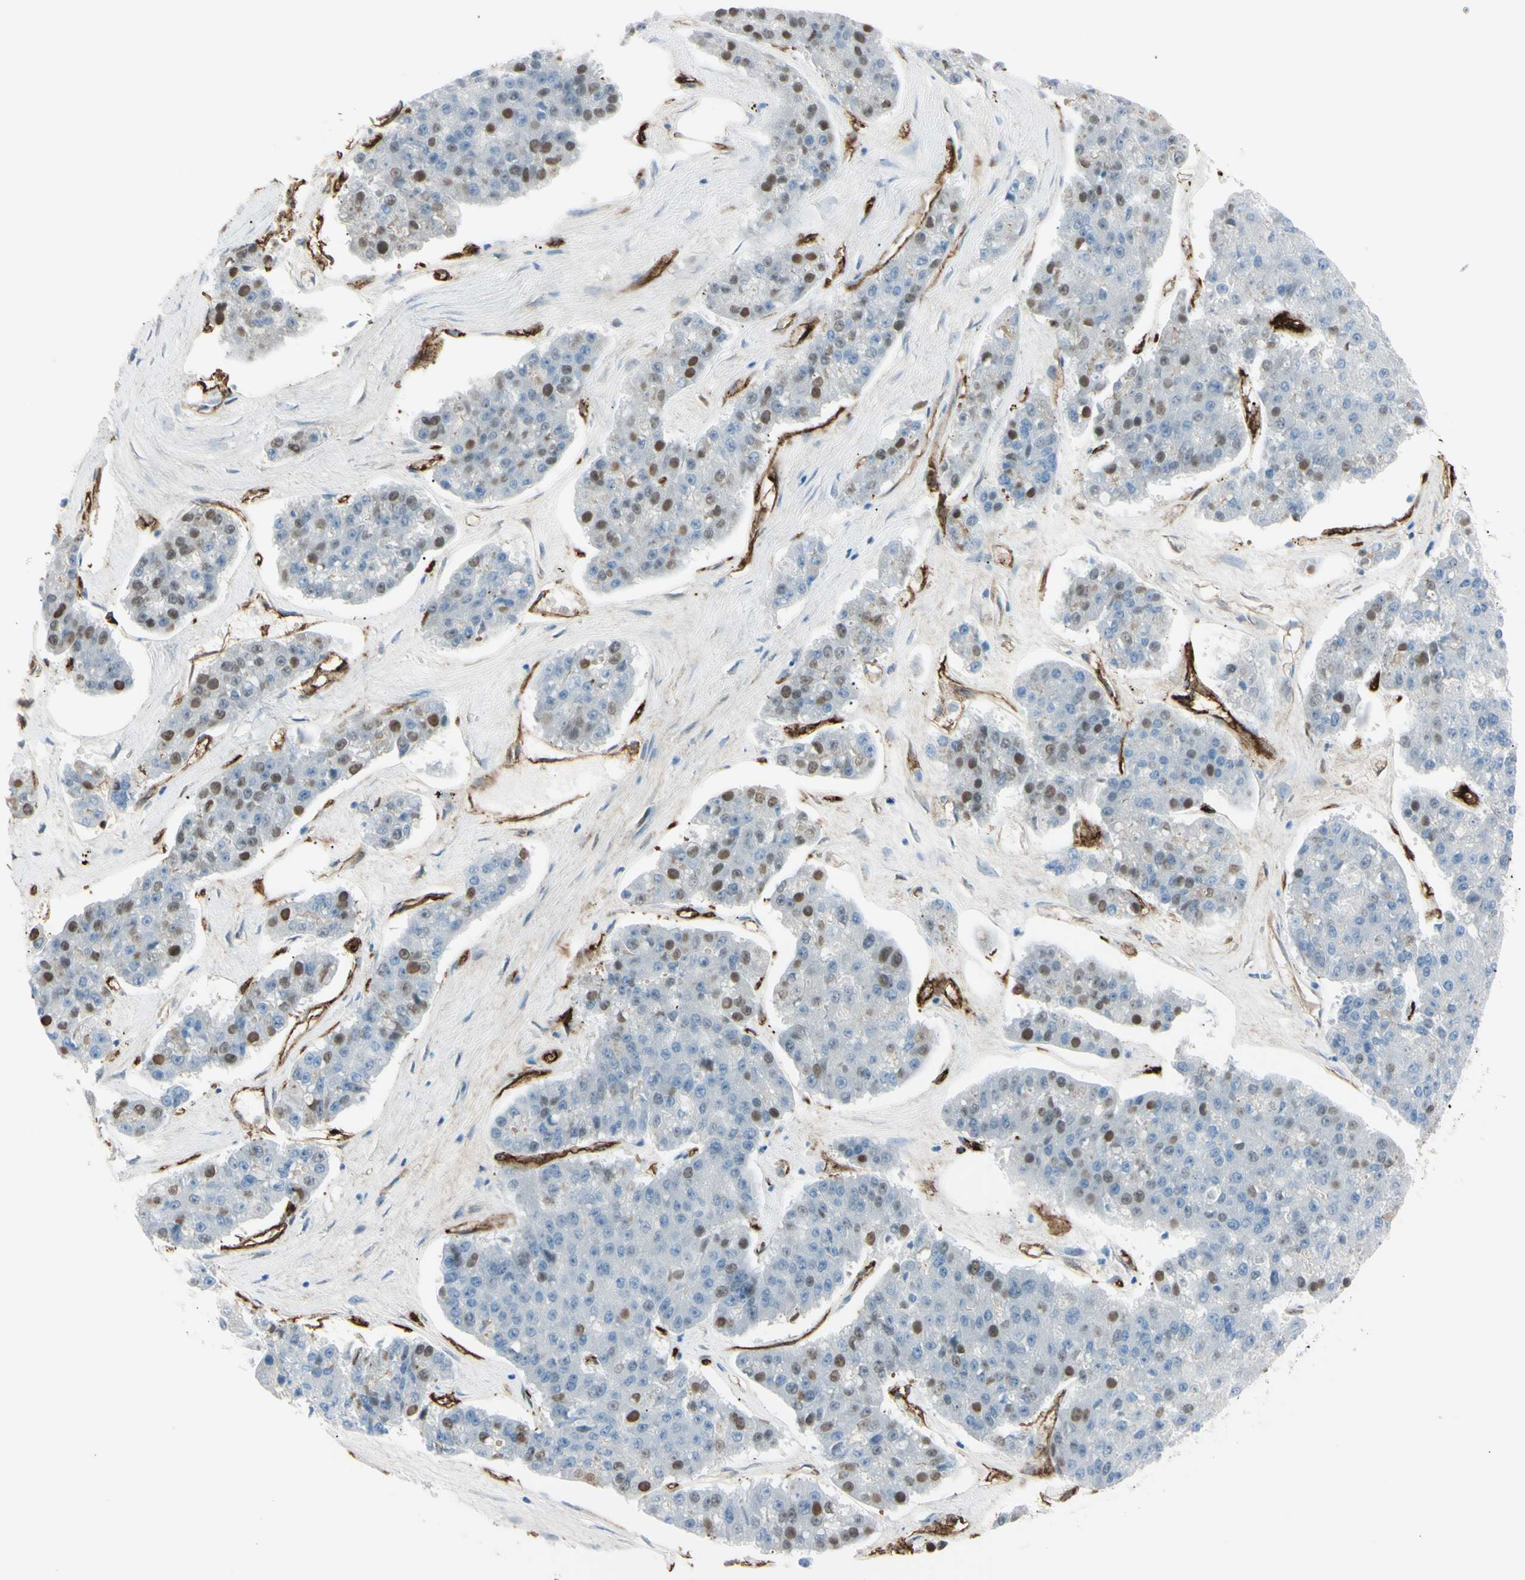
{"staining": {"intensity": "negative", "quantity": "none", "location": "none"}, "tissue": "pancreatic cancer", "cell_type": "Tumor cells", "image_type": "cancer", "snomed": [{"axis": "morphology", "description": "Adenocarcinoma, NOS"}, {"axis": "topography", "description": "Pancreas"}], "caption": "Pancreatic cancer stained for a protein using IHC demonstrates no expression tumor cells.", "gene": "FOLH1", "patient": {"sex": "male", "age": 50}}